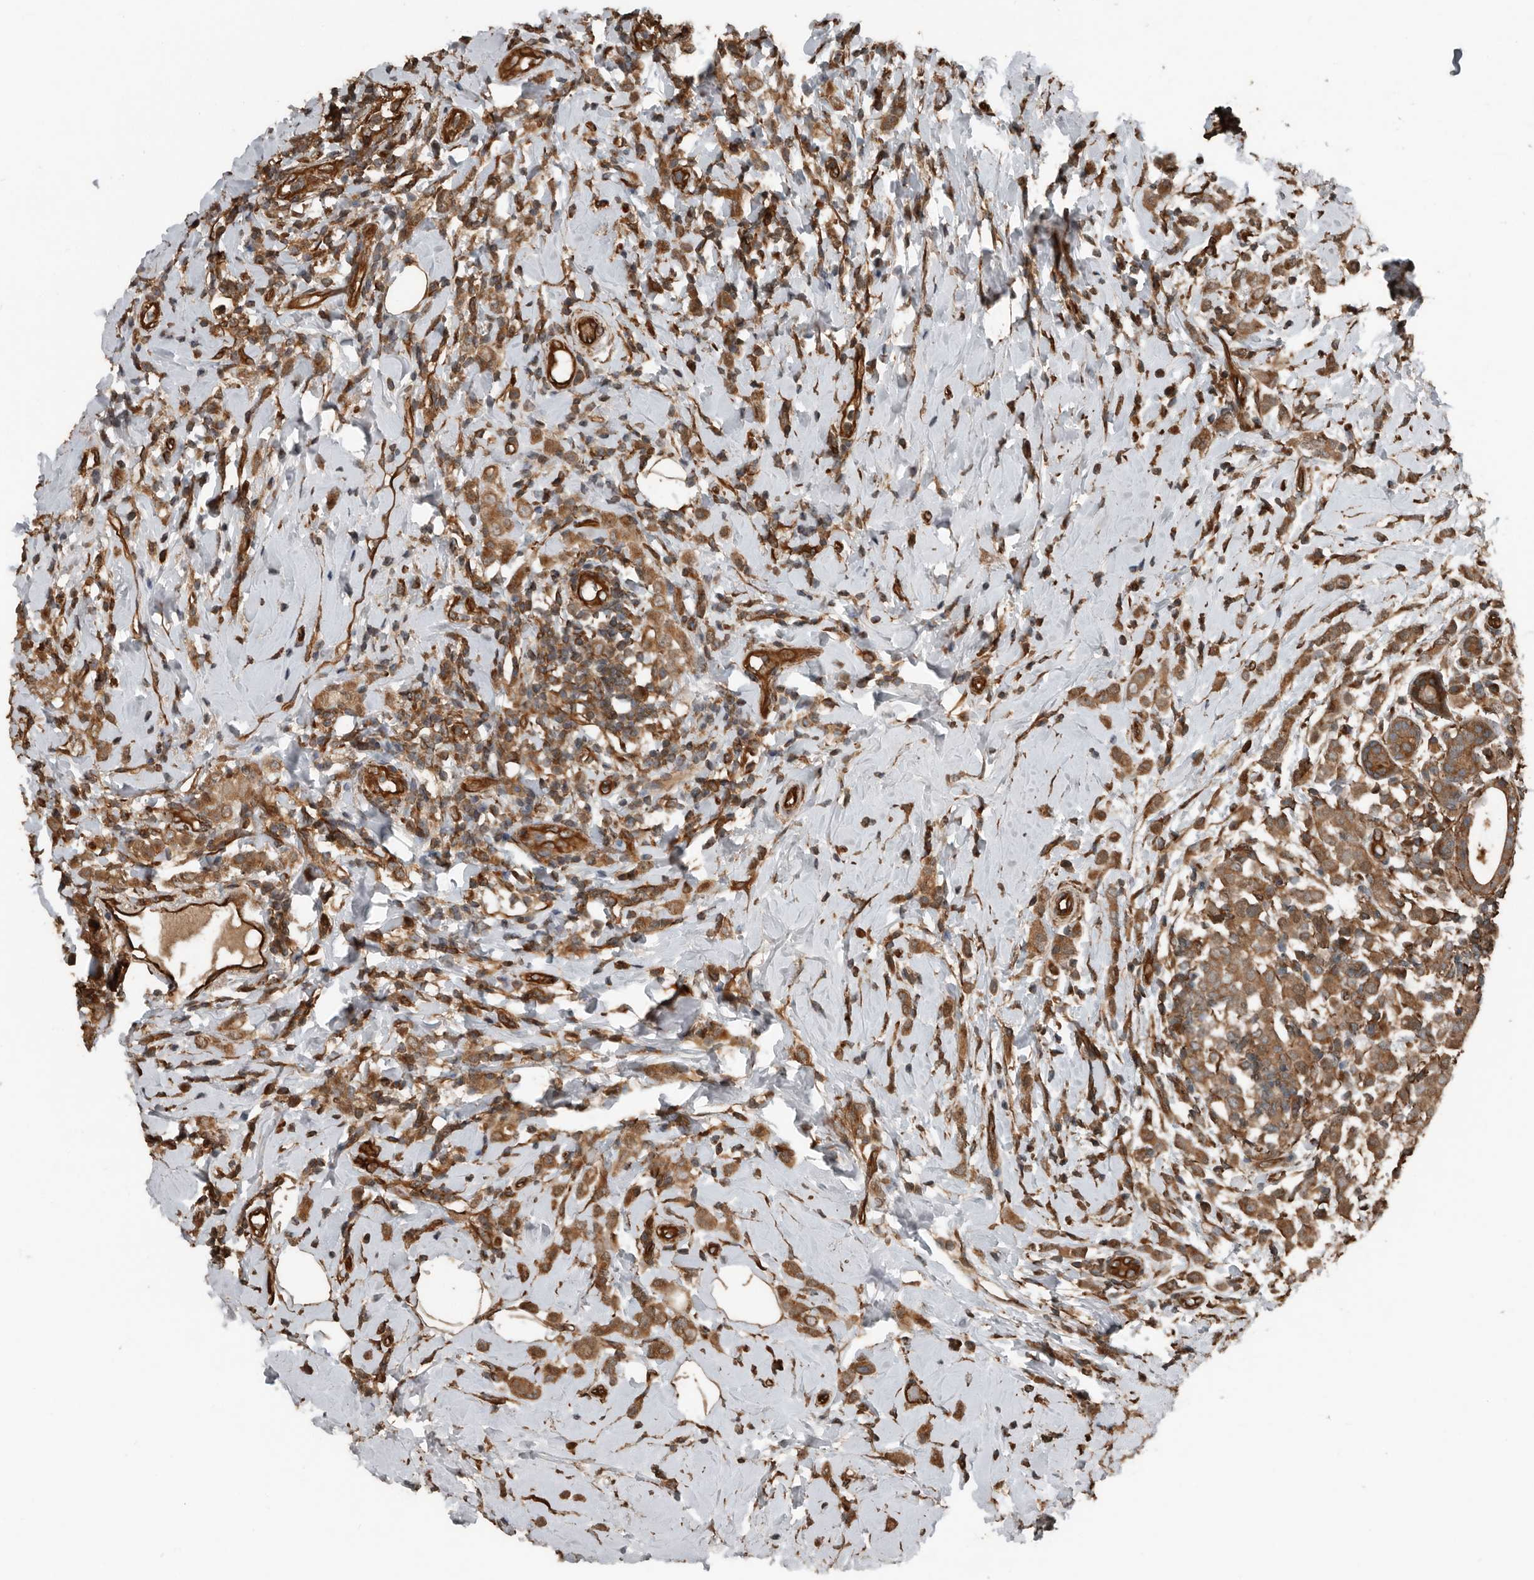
{"staining": {"intensity": "moderate", "quantity": ">75%", "location": "cytoplasmic/membranous"}, "tissue": "breast cancer", "cell_type": "Tumor cells", "image_type": "cancer", "snomed": [{"axis": "morphology", "description": "Lobular carcinoma"}, {"axis": "topography", "description": "Breast"}], "caption": "Tumor cells demonstrate medium levels of moderate cytoplasmic/membranous staining in approximately >75% of cells in lobular carcinoma (breast).", "gene": "YOD1", "patient": {"sex": "female", "age": 47}}